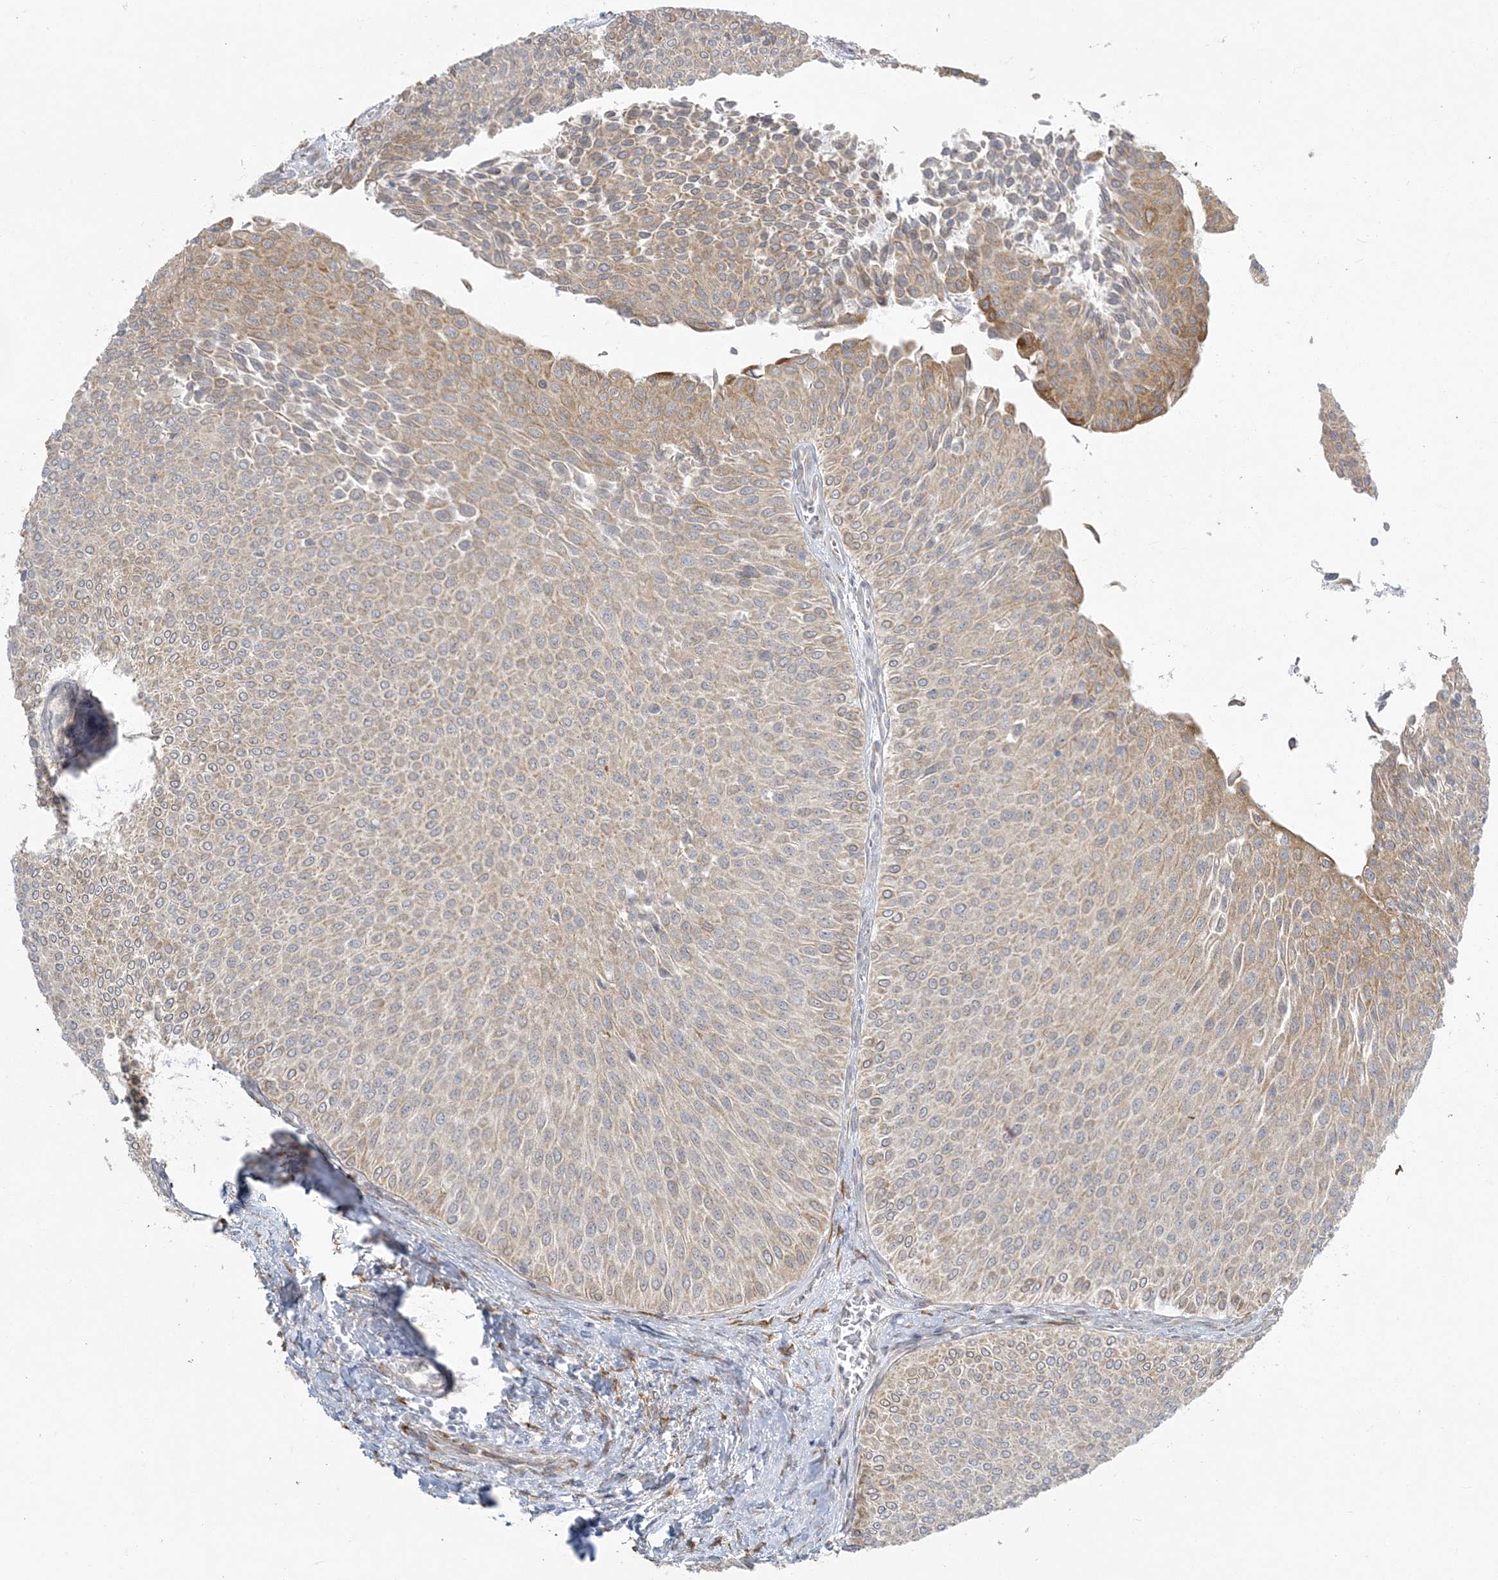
{"staining": {"intensity": "moderate", "quantity": "25%-75%", "location": "cytoplasmic/membranous"}, "tissue": "urothelial cancer", "cell_type": "Tumor cells", "image_type": "cancer", "snomed": [{"axis": "morphology", "description": "Urothelial carcinoma, Low grade"}, {"axis": "topography", "description": "Urinary bladder"}], "caption": "A brown stain labels moderate cytoplasmic/membranous positivity of a protein in human urothelial carcinoma (low-grade) tumor cells.", "gene": "ZC3H6", "patient": {"sex": "male", "age": 78}}